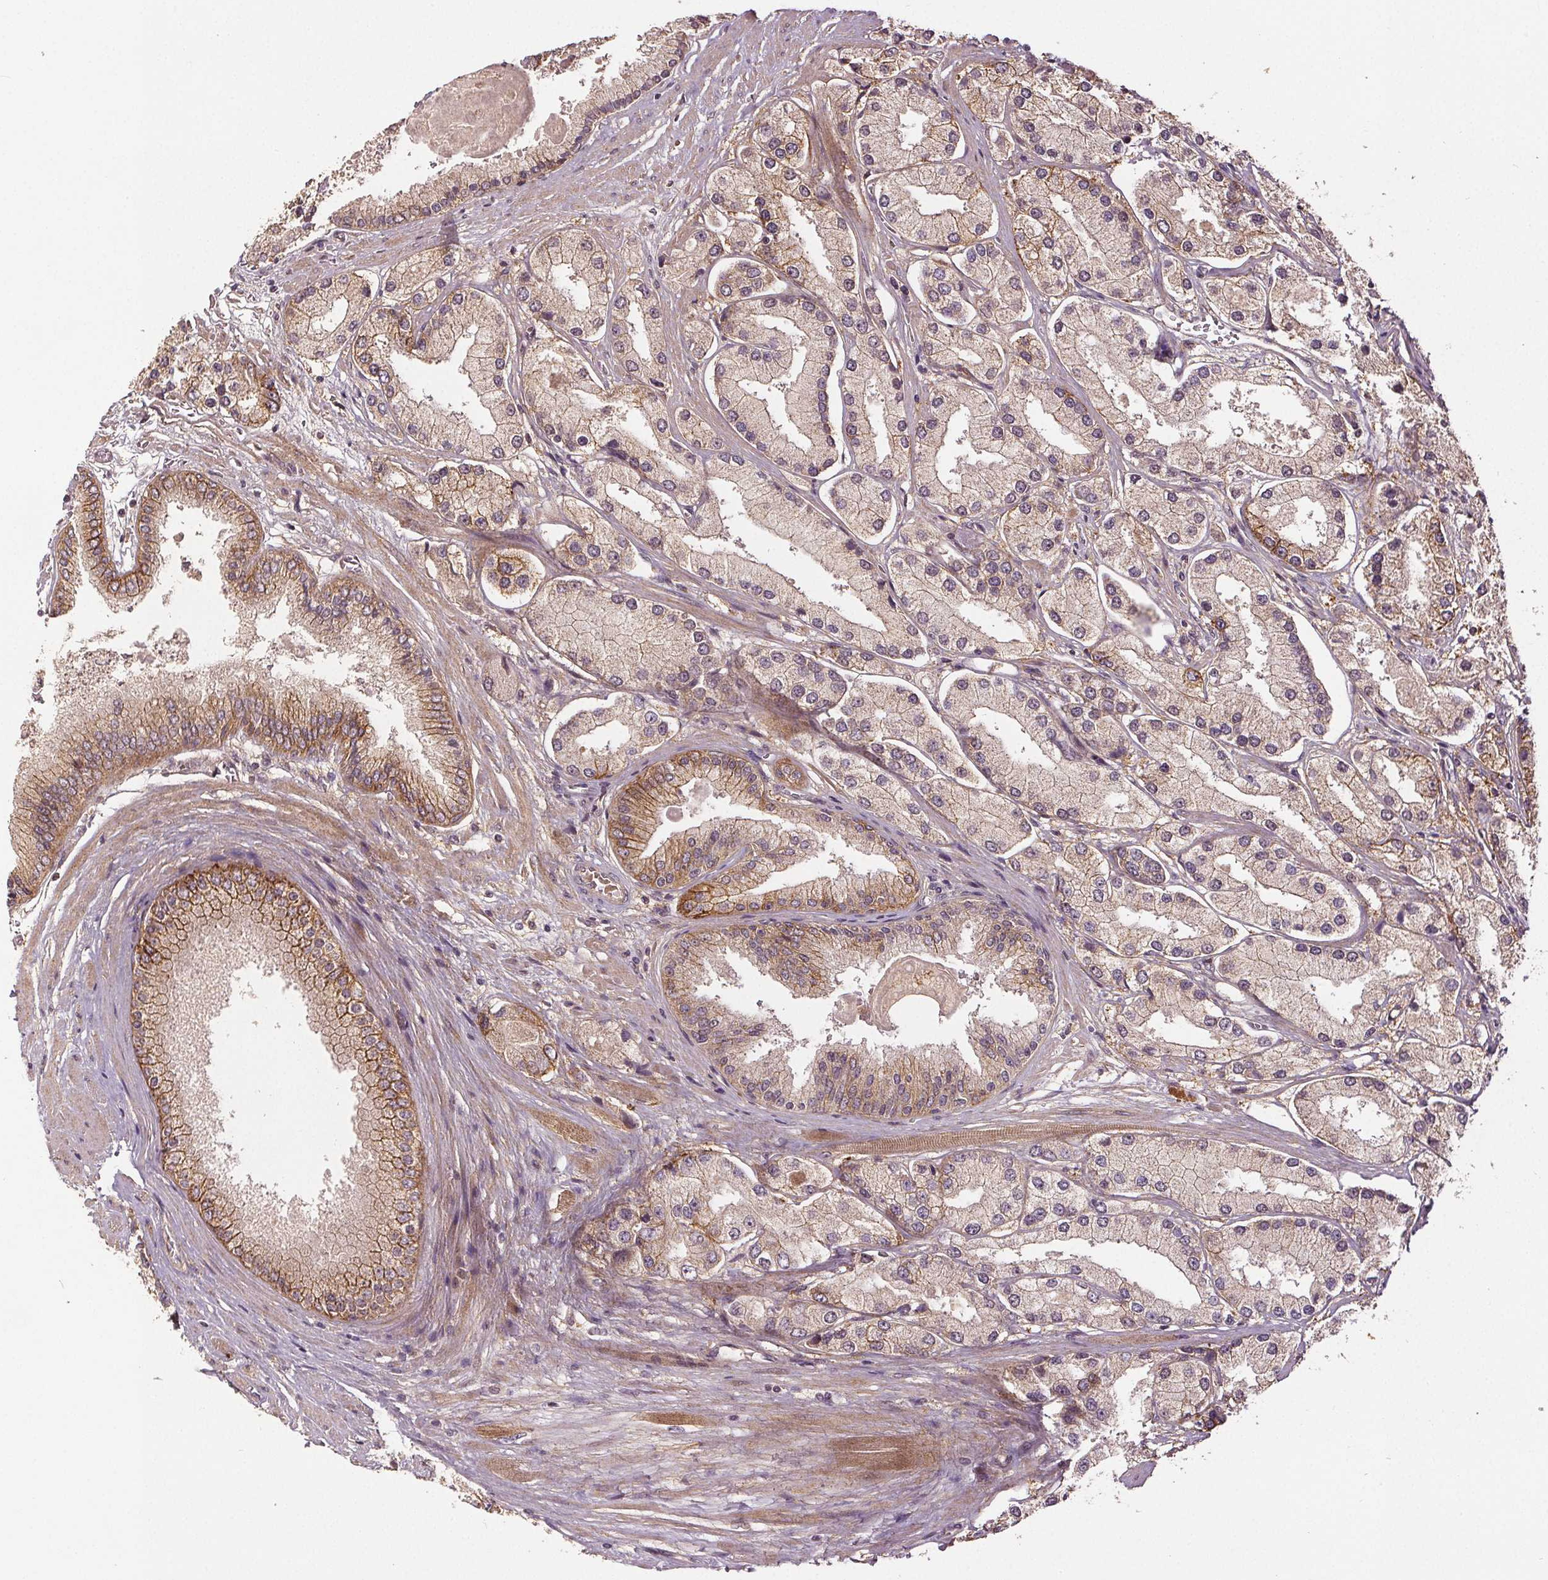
{"staining": {"intensity": "moderate", "quantity": "<25%", "location": "cytoplasmic/membranous"}, "tissue": "prostate cancer", "cell_type": "Tumor cells", "image_type": "cancer", "snomed": [{"axis": "morphology", "description": "Adenocarcinoma, High grade"}, {"axis": "topography", "description": "Prostate"}], "caption": "A brown stain labels moderate cytoplasmic/membranous positivity of a protein in prostate cancer tumor cells.", "gene": "EPHB3", "patient": {"sex": "male", "age": 67}}